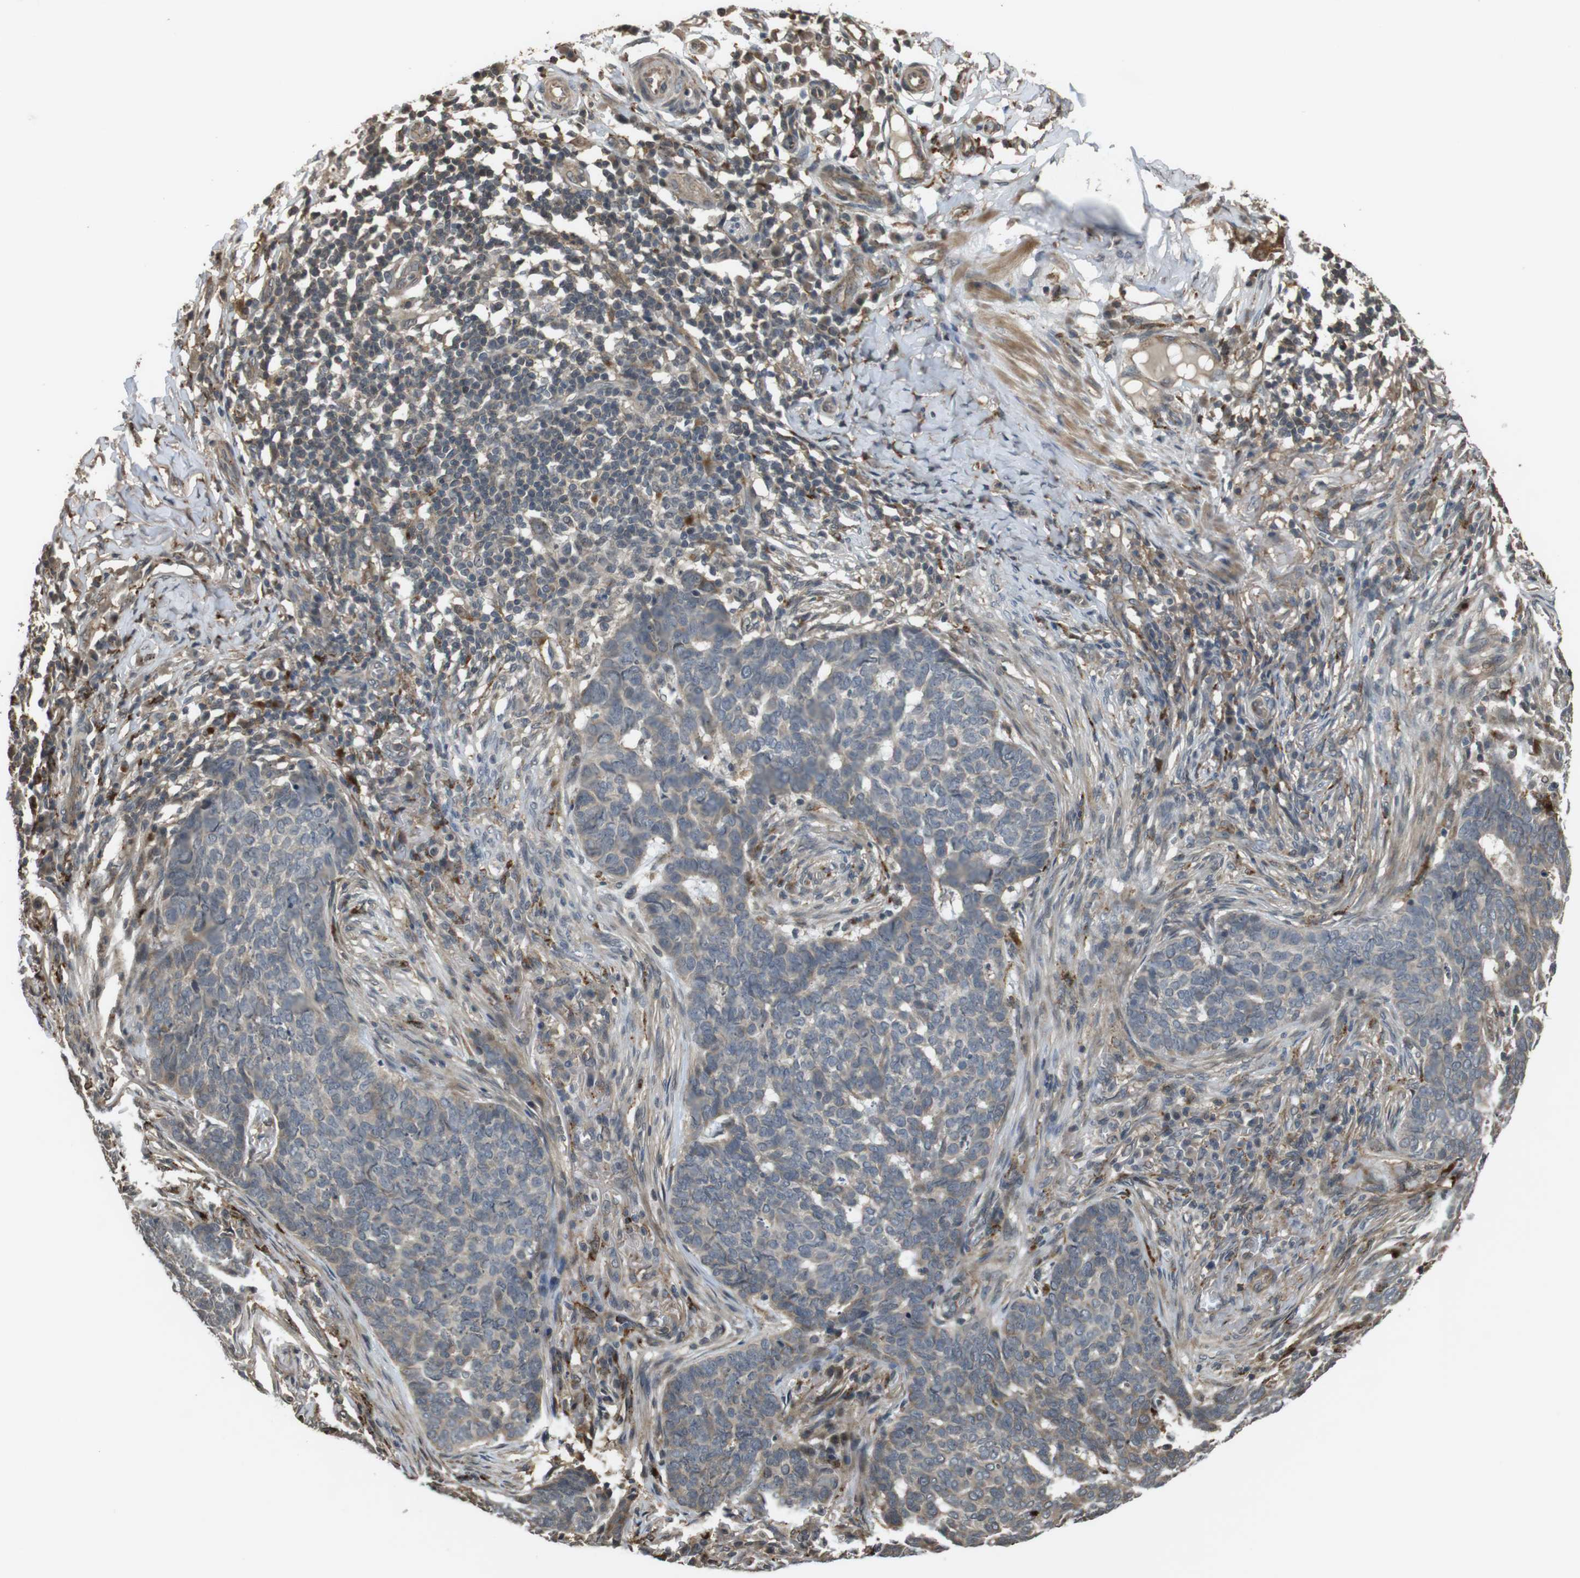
{"staining": {"intensity": "weak", "quantity": "25%-75%", "location": "cytoplasmic/membranous"}, "tissue": "skin cancer", "cell_type": "Tumor cells", "image_type": "cancer", "snomed": [{"axis": "morphology", "description": "Basal cell carcinoma"}, {"axis": "topography", "description": "Skin"}], "caption": "The immunohistochemical stain highlights weak cytoplasmic/membranous positivity in tumor cells of basal cell carcinoma (skin) tissue.", "gene": "FZD10", "patient": {"sex": "male", "age": 85}}